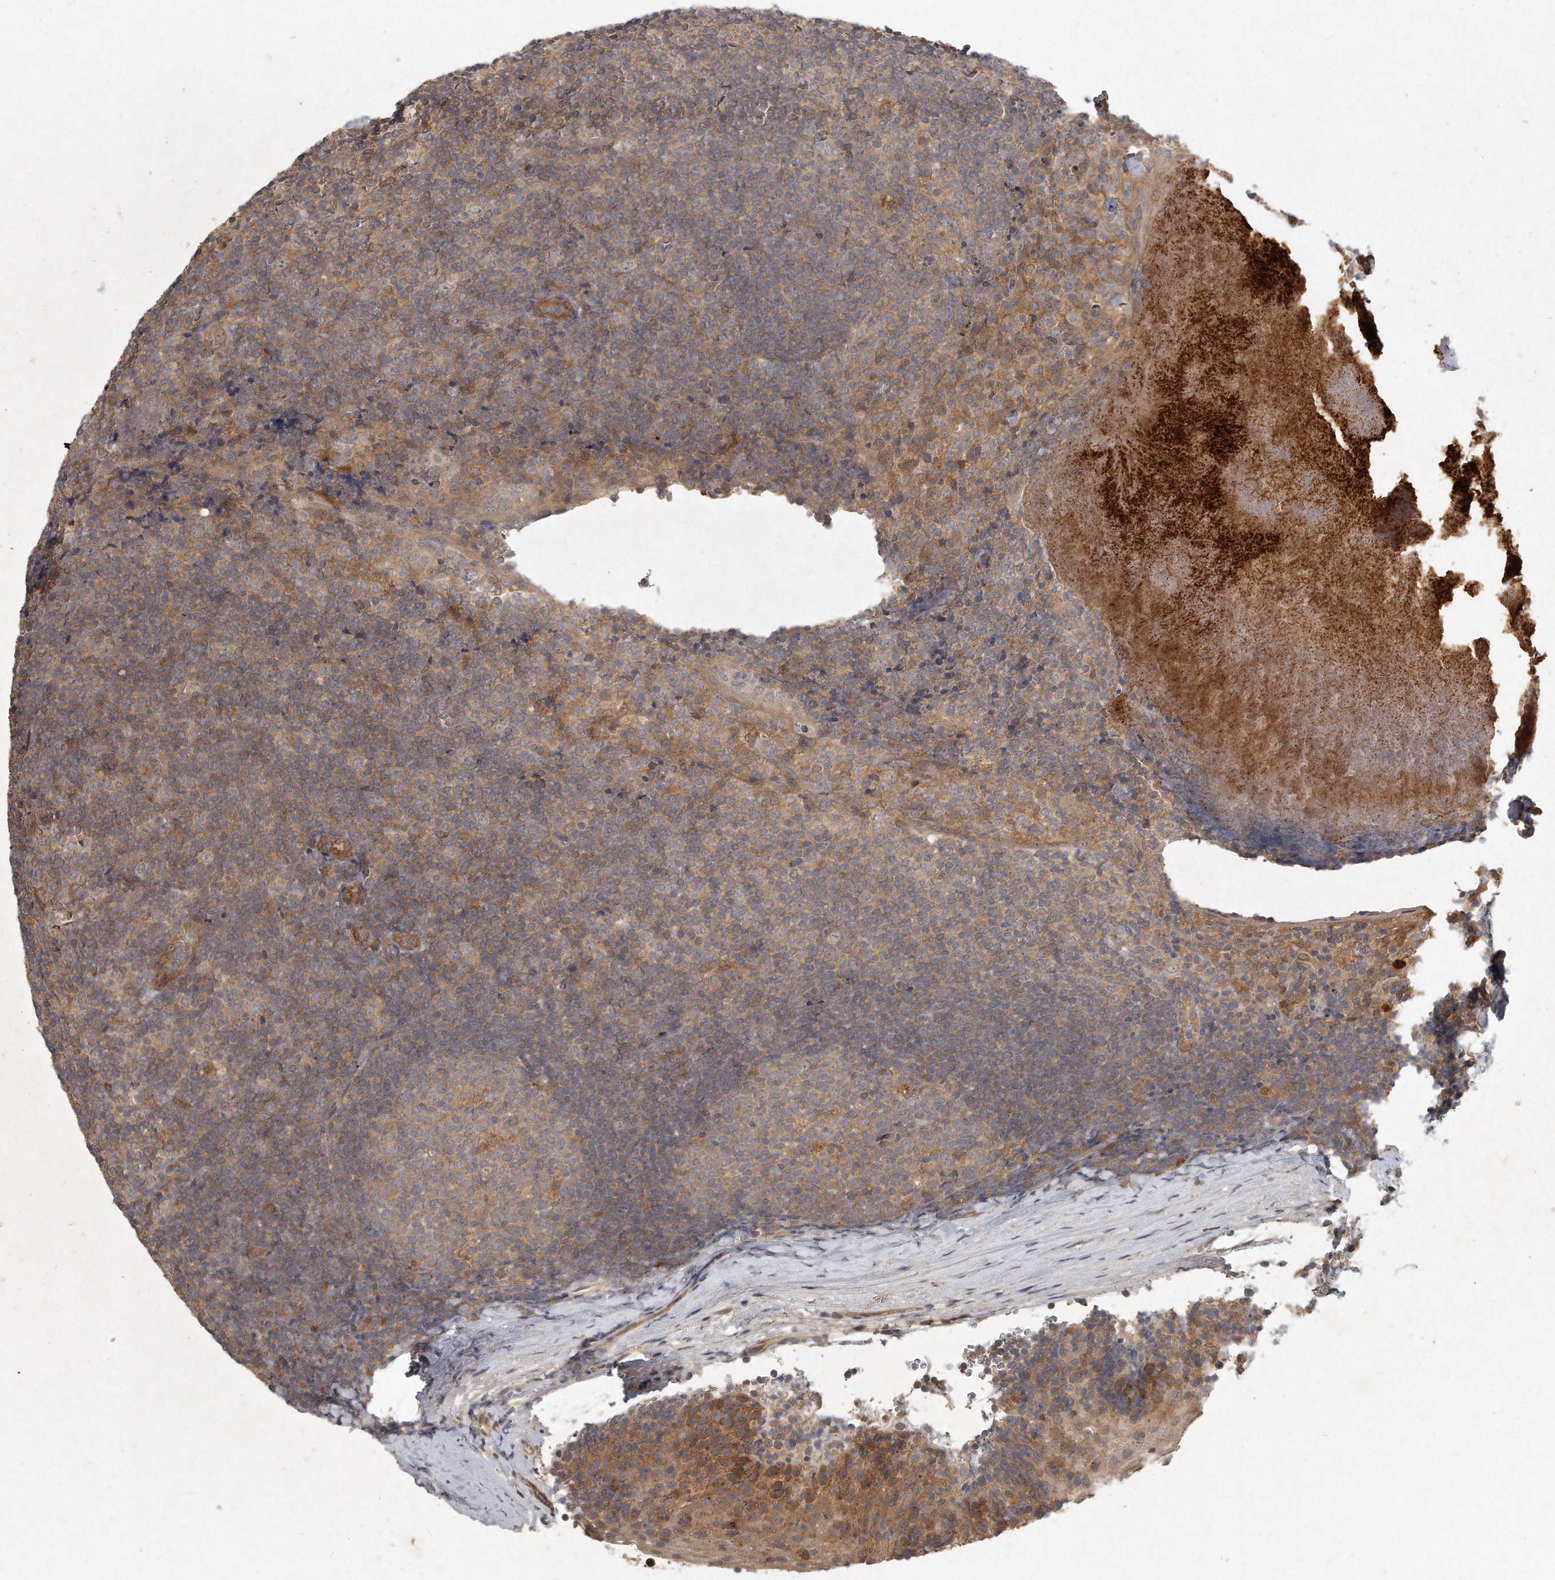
{"staining": {"intensity": "moderate", "quantity": "<25%", "location": "cytoplasmic/membranous"}, "tissue": "tonsil", "cell_type": "Germinal center cells", "image_type": "normal", "snomed": [{"axis": "morphology", "description": "Normal tissue, NOS"}, {"axis": "topography", "description": "Tonsil"}], "caption": "Protein analysis of normal tonsil demonstrates moderate cytoplasmic/membranous expression in approximately <25% of germinal center cells. (DAB (3,3'-diaminobenzidine) IHC with brightfield microscopy, high magnification).", "gene": "LGALS8", "patient": {"sex": "male", "age": 37}}